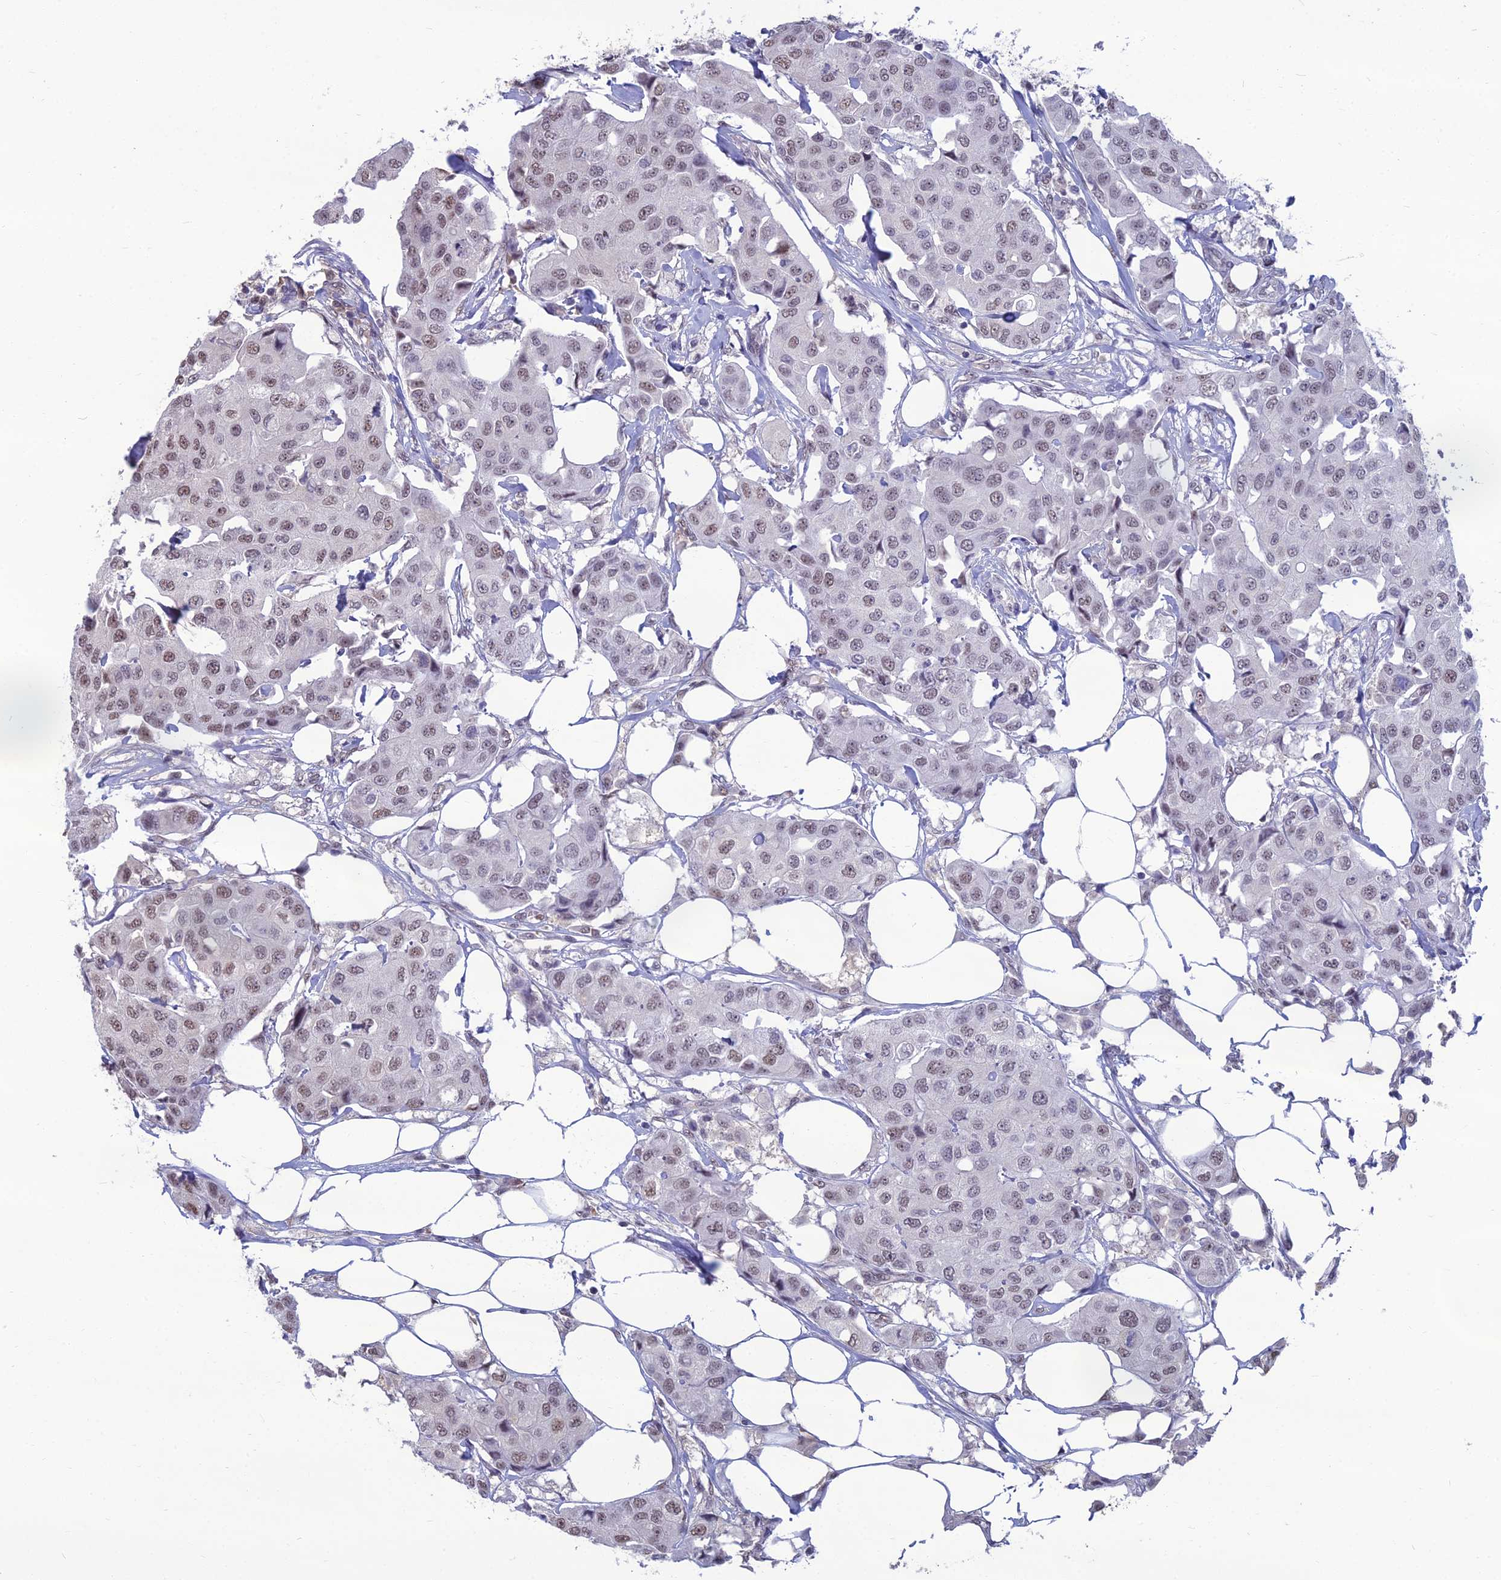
{"staining": {"intensity": "weak", "quantity": "25%-75%", "location": "nuclear"}, "tissue": "breast cancer", "cell_type": "Tumor cells", "image_type": "cancer", "snomed": [{"axis": "morphology", "description": "Duct carcinoma"}, {"axis": "topography", "description": "Breast"}], "caption": "Protein expression analysis of human invasive ductal carcinoma (breast) reveals weak nuclear expression in approximately 25%-75% of tumor cells.", "gene": "SRSF7", "patient": {"sex": "female", "age": 80}}